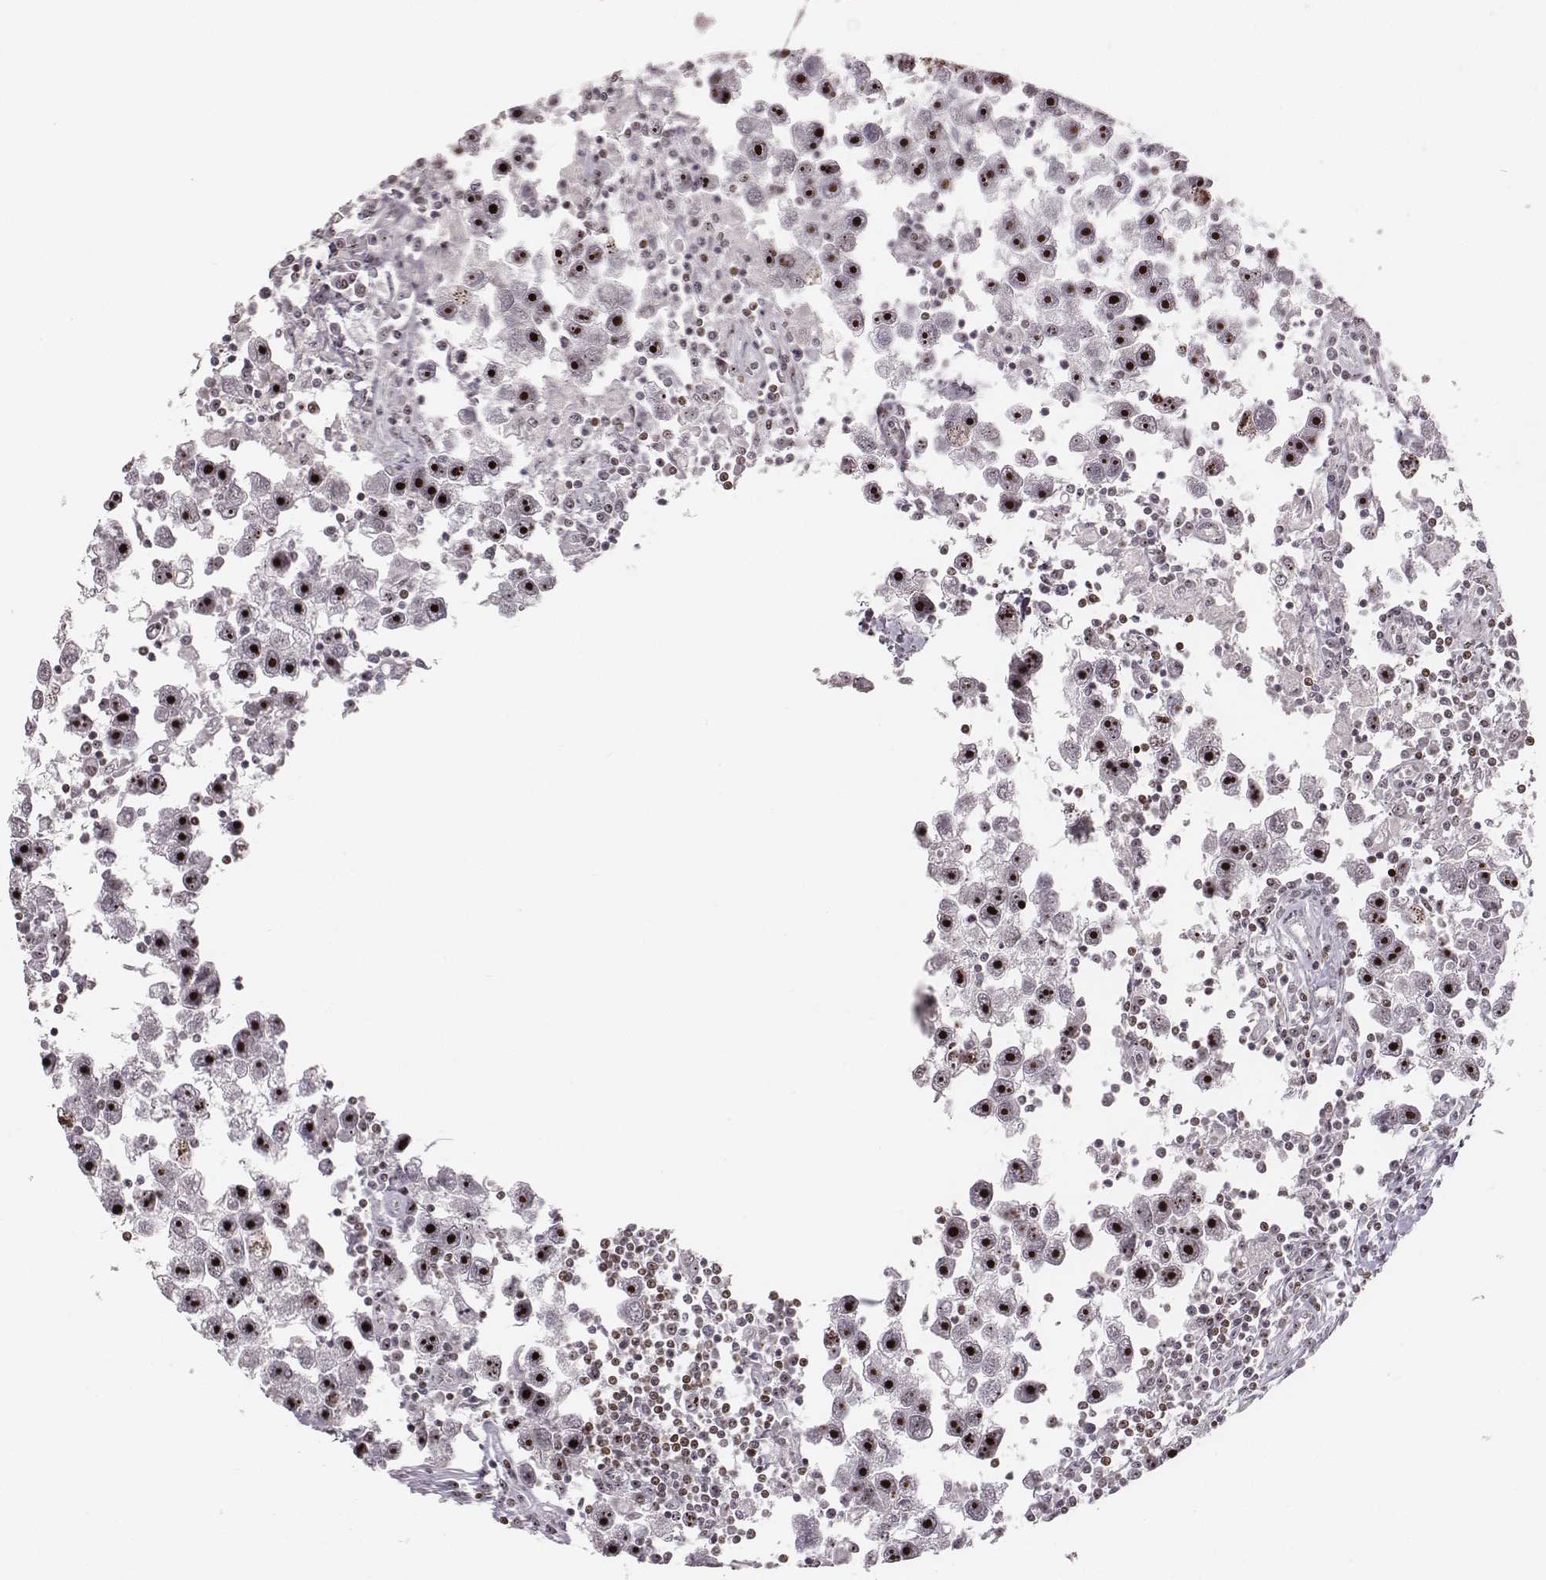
{"staining": {"intensity": "strong", "quantity": ">75%", "location": "nuclear"}, "tissue": "testis cancer", "cell_type": "Tumor cells", "image_type": "cancer", "snomed": [{"axis": "morphology", "description": "Seminoma, NOS"}, {"axis": "topography", "description": "Testis"}], "caption": "This micrograph displays immunohistochemistry staining of testis seminoma, with high strong nuclear positivity in about >75% of tumor cells.", "gene": "NOP56", "patient": {"sex": "male", "age": 30}}